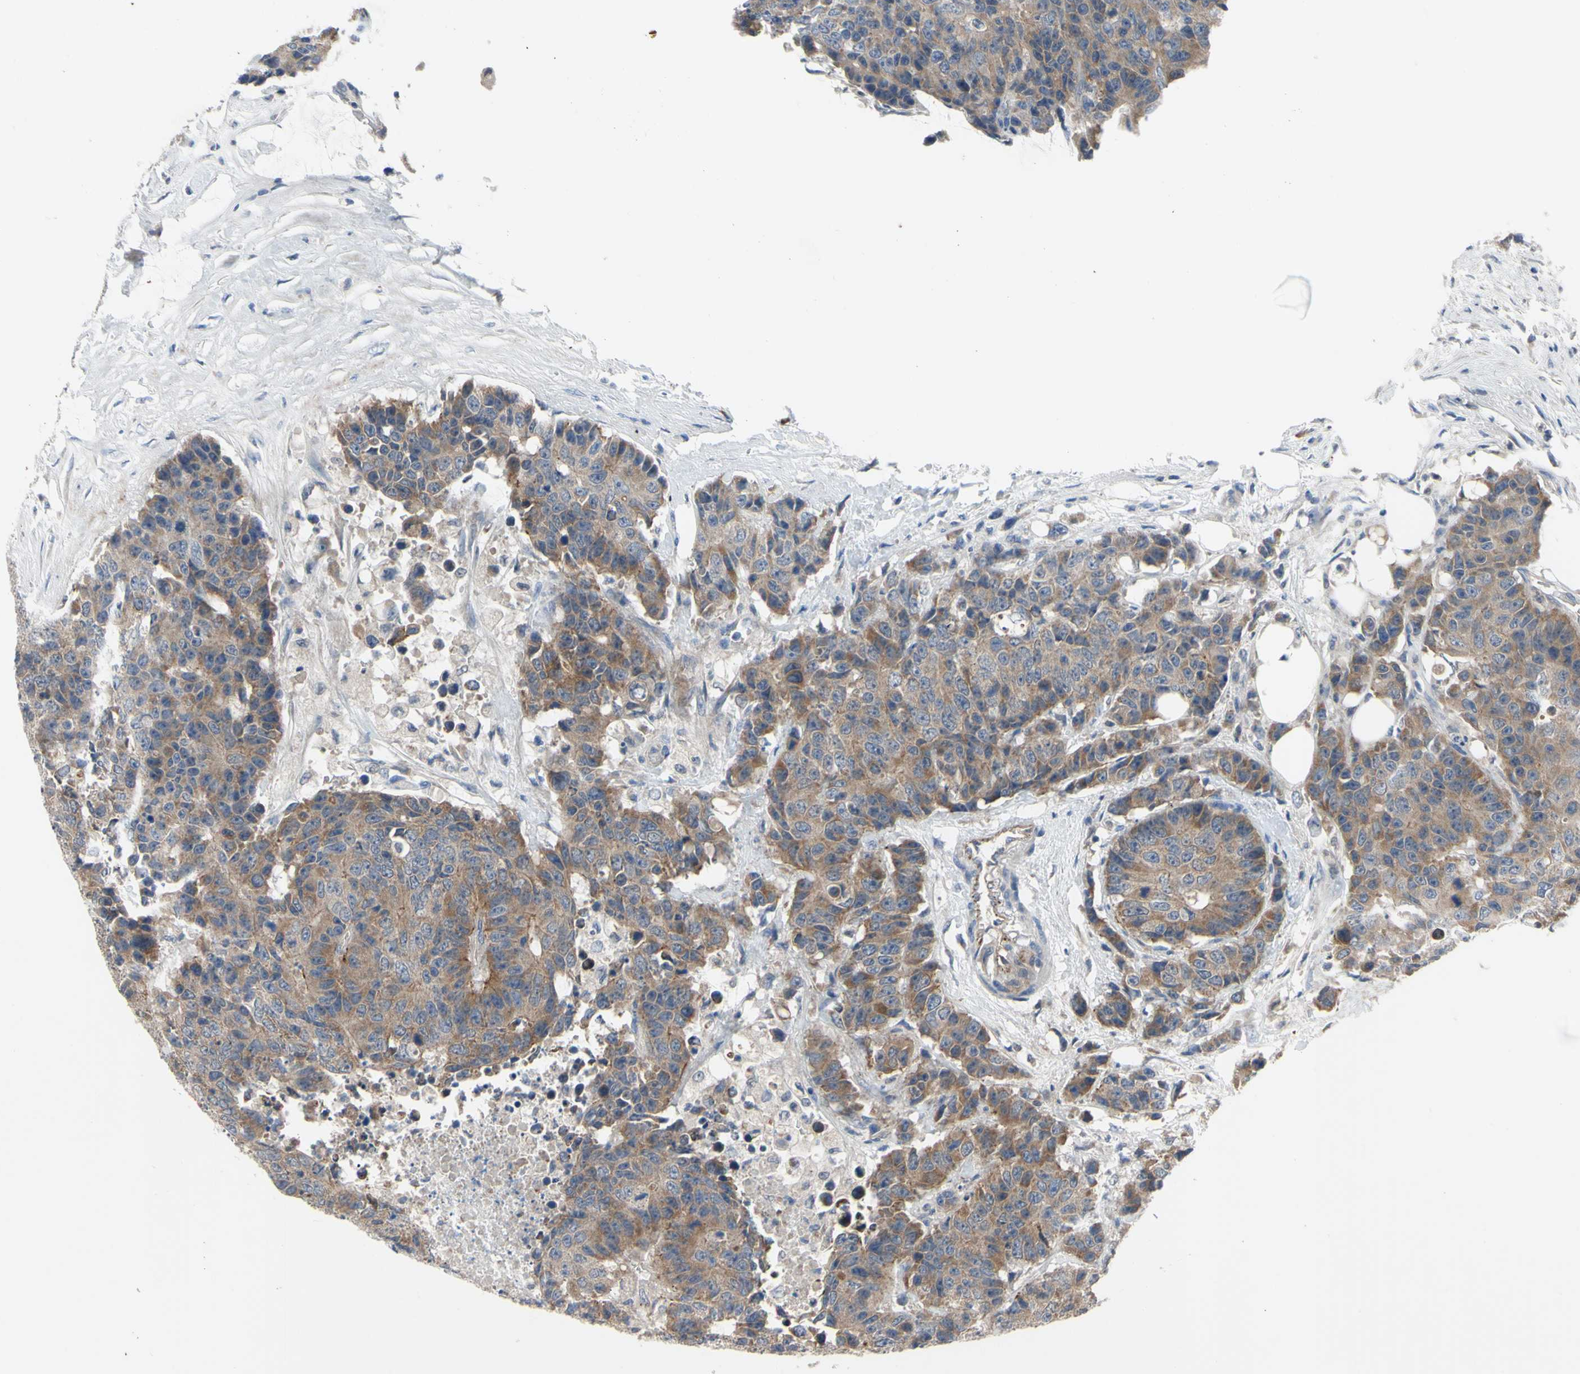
{"staining": {"intensity": "moderate", "quantity": ">75%", "location": "cytoplasmic/membranous"}, "tissue": "colorectal cancer", "cell_type": "Tumor cells", "image_type": "cancer", "snomed": [{"axis": "morphology", "description": "Adenocarcinoma, NOS"}, {"axis": "topography", "description": "Colon"}], "caption": "Immunohistochemistry image of human adenocarcinoma (colorectal) stained for a protein (brown), which exhibits medium levels of moderate cytoplasmic/membranous expression in approximately >75% of tumor cells.", "gene": "XIAP", "patient": {"sex": "female", "age": 86}}